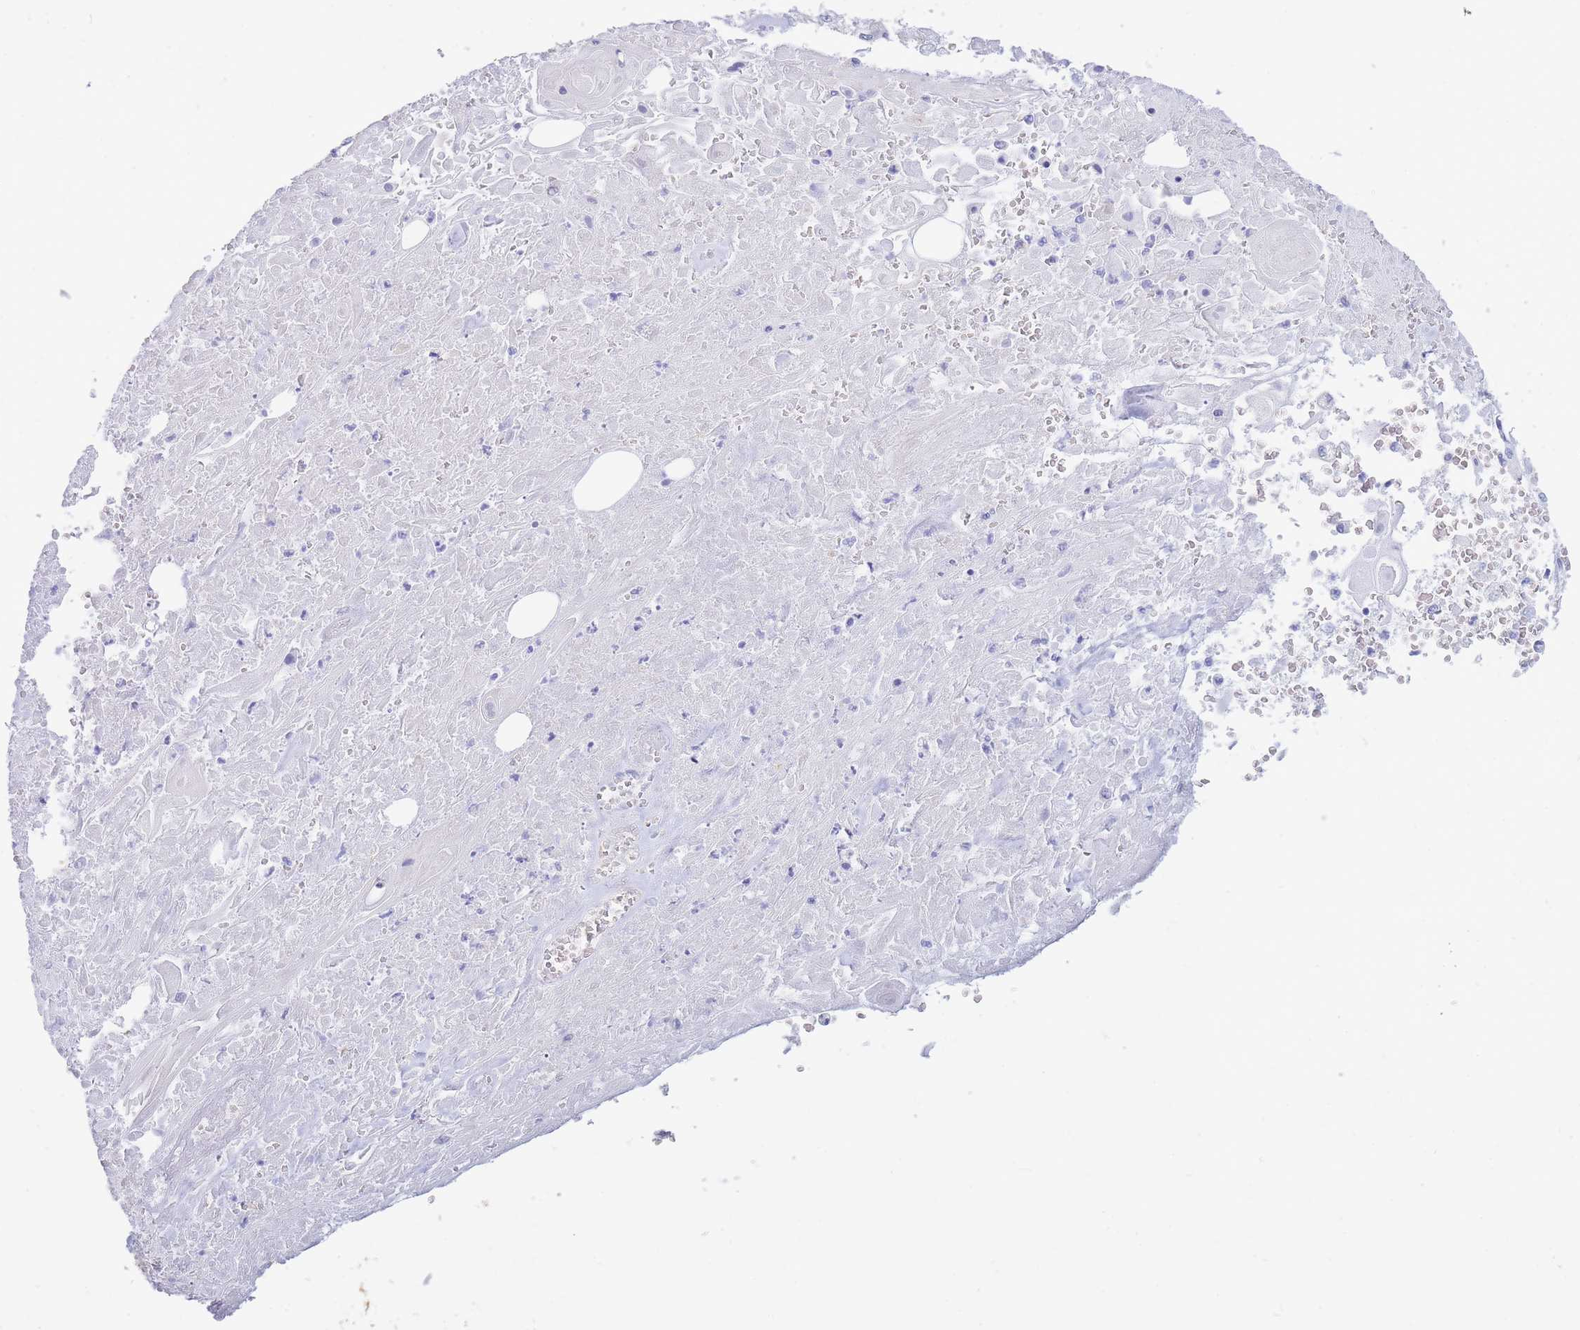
{"staining": {"intensity": "negative", "quantity": "none", "location": "none"}, "tissue": "skin cancer", "cell_type": "Tumor cells", "image_type": "cancer", "snomed": [{"axis": "morphology", "description": "Squamous cell carcinoma, NOS"}, {"axis": "morphology", "description": "Squamous cell carcinoma, metastatic, NOS"}, {"axis": "topography", "description": "Skin"}, {"axis": "topography", "description": "Lymph node"}], "caption": "There is no significant expression in tumor cells of squamous cell carcinoma (skin). (IHC, brightfield microscopy, high magnification).", "gene": "SUGT1", "patient": {"sex": "male", "age": 75}}